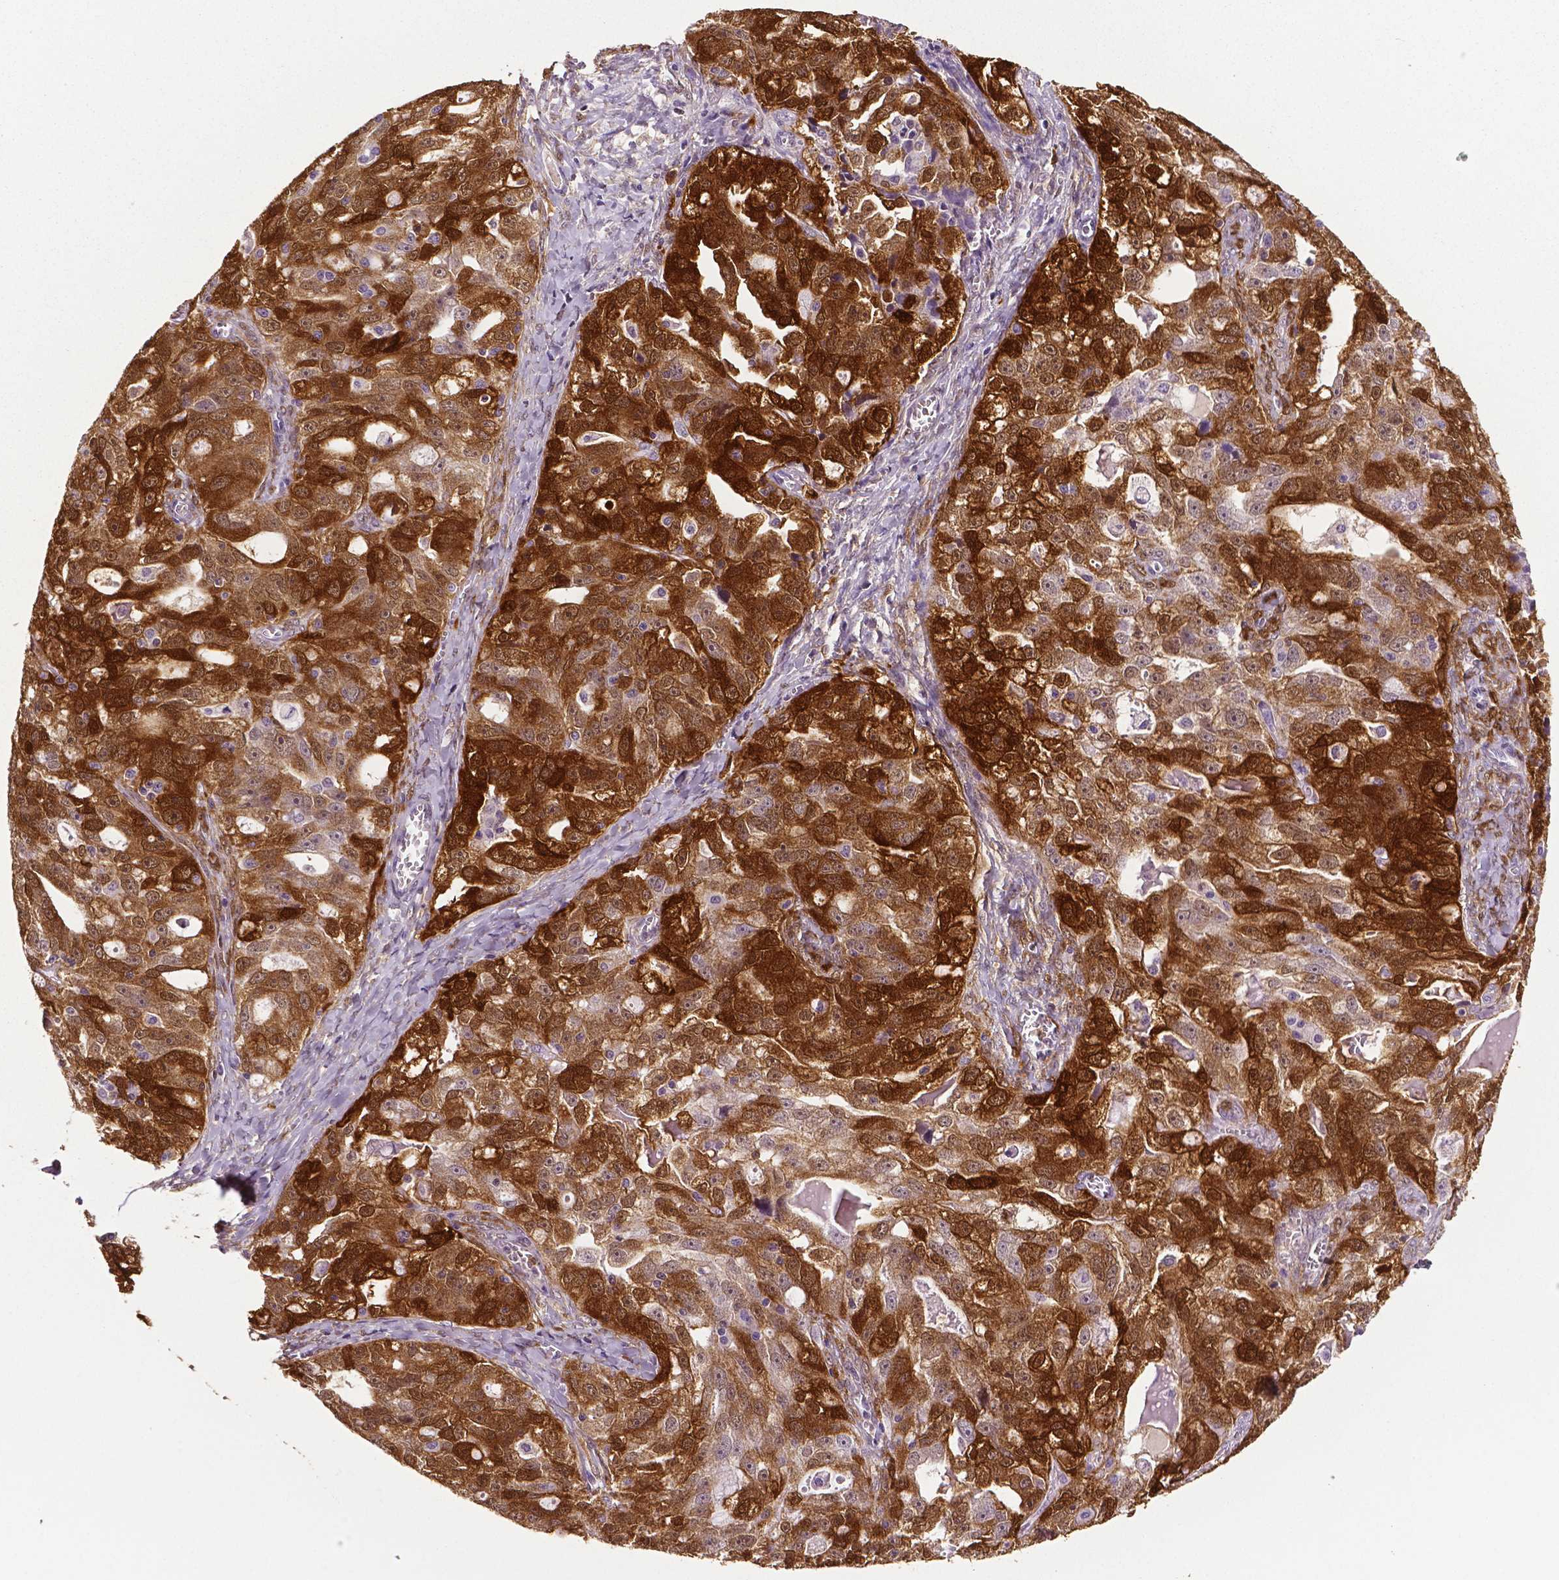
{"staining": {"intensity": "strong", "quantity": ">75%", "location": "cytoplasmic/membranous"}, "tissue": "ovarian cancer", "cell_type": "Tumor cells", "image_type": "cancer", "snomed": [{"axis": "morphology", "description": "Cystadenocarcinoma, serous, NOS"}, {"axis": "topography", "description": "Ovary"}], "caption": "DAB immunohistochemical staining of ovarian serous cystadenocarcinoma reveals strong cytoplasmic/membranous protein positivity in approximately >75% of tumor cells. The staining was performed using DAB to visualize the protein expression in brown, while the nuclei were stained in blue with hematoxylin (Magnification: 20x).", "gene": "PHGDH", "patient": {"sex": "female", "age": 51}}